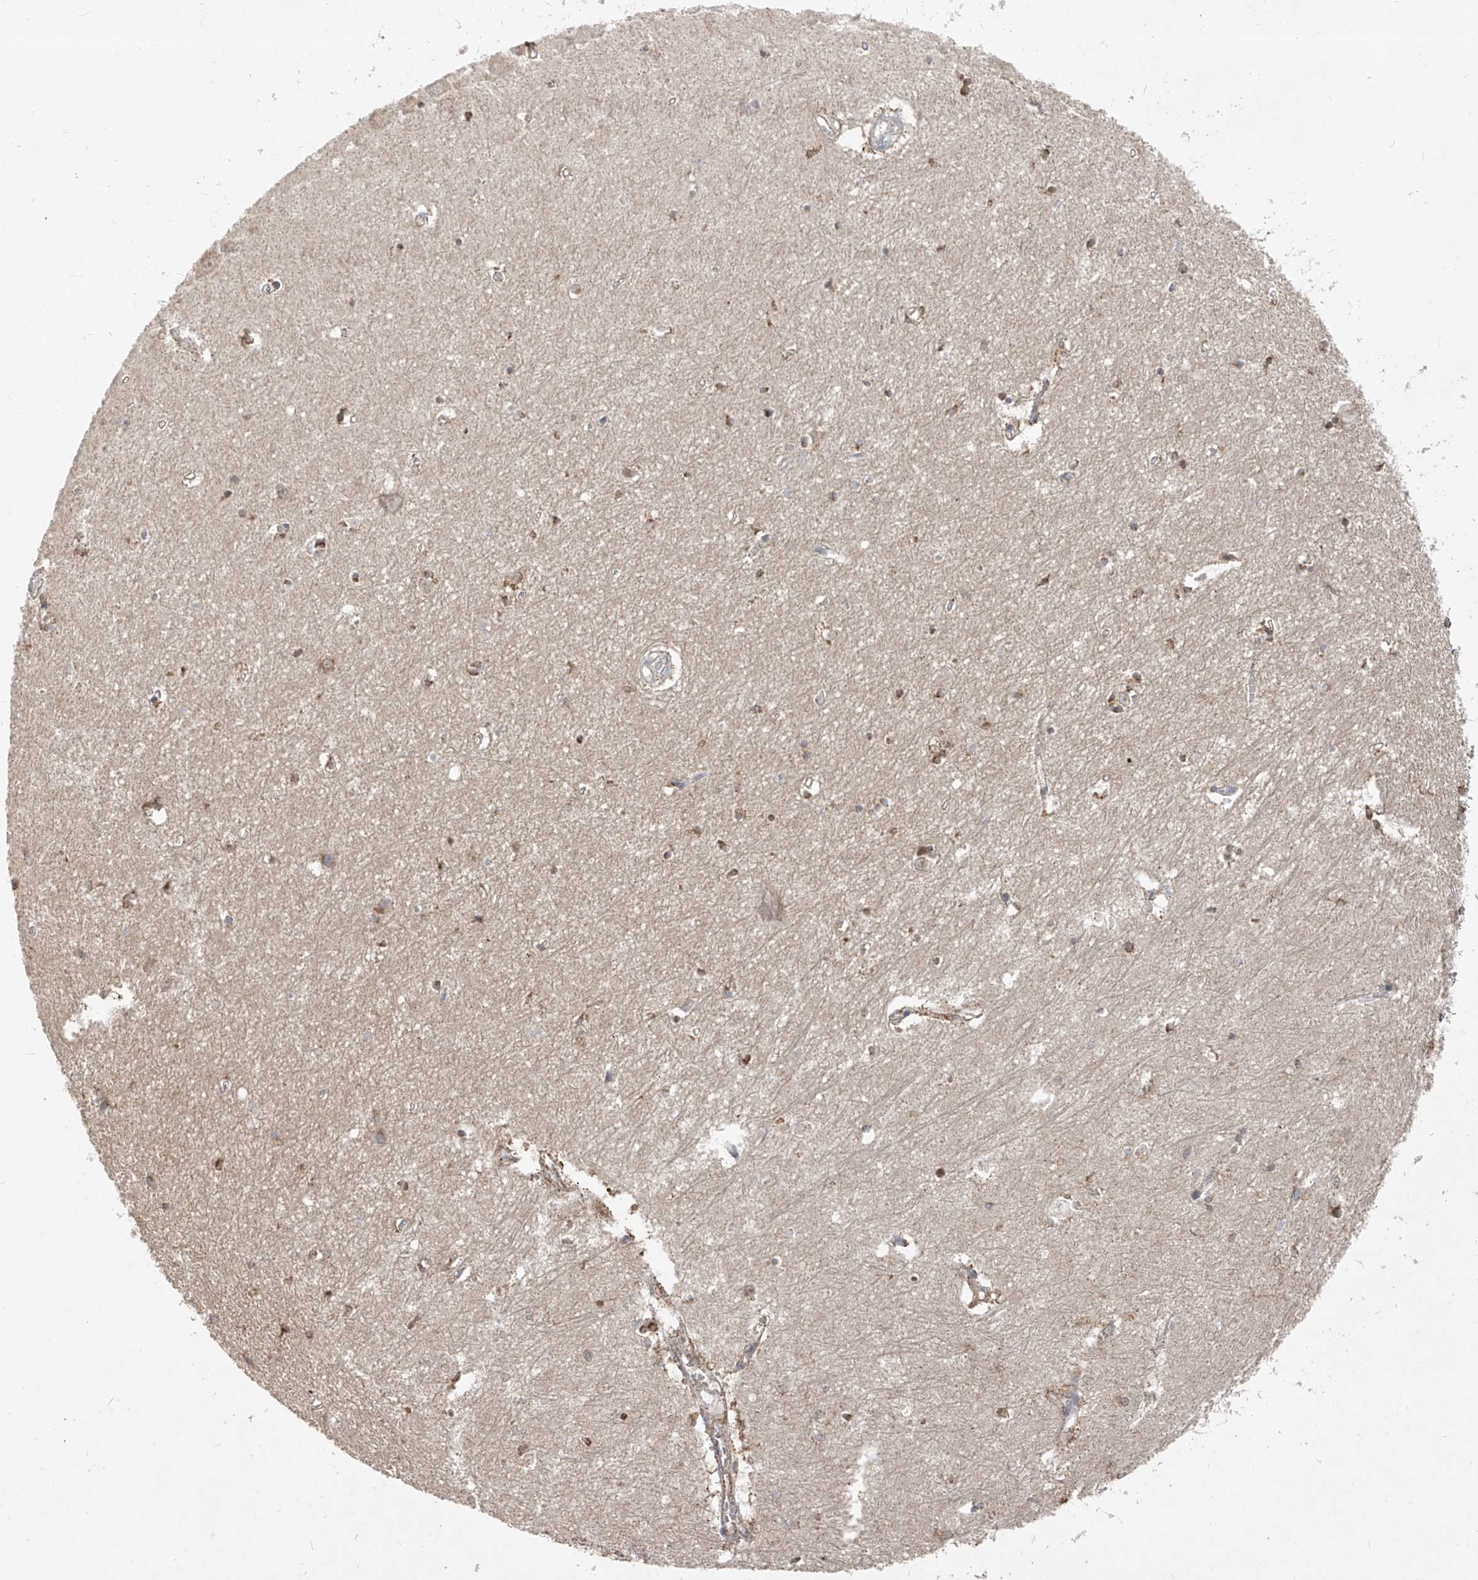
{"staining": {"intensity": "moderate", "quantity": "25%-75%", "location": "cytoplasmic/membranous"}, "tissue": "hippocampus", "cell_type": "Glial cells", "image_type": "normal", "snomed": [{"axis": "morphology", "description": "Normal tissue, NOS"}, {"axis": "topography", "description": "Hippocampus"}], "caption": "Immunohistochemical staining of benign human hippocampus reveals moderate cytoplasmic/membranous protein positivity in about 25%-75% of glial cells. The staining is performed using DAB brown chromogen to label protein expression. The nuclei are counter-stained blue using hematoxylin.", "gene": "ABCD3", "patient": {"sex": "female", "age": 64}}